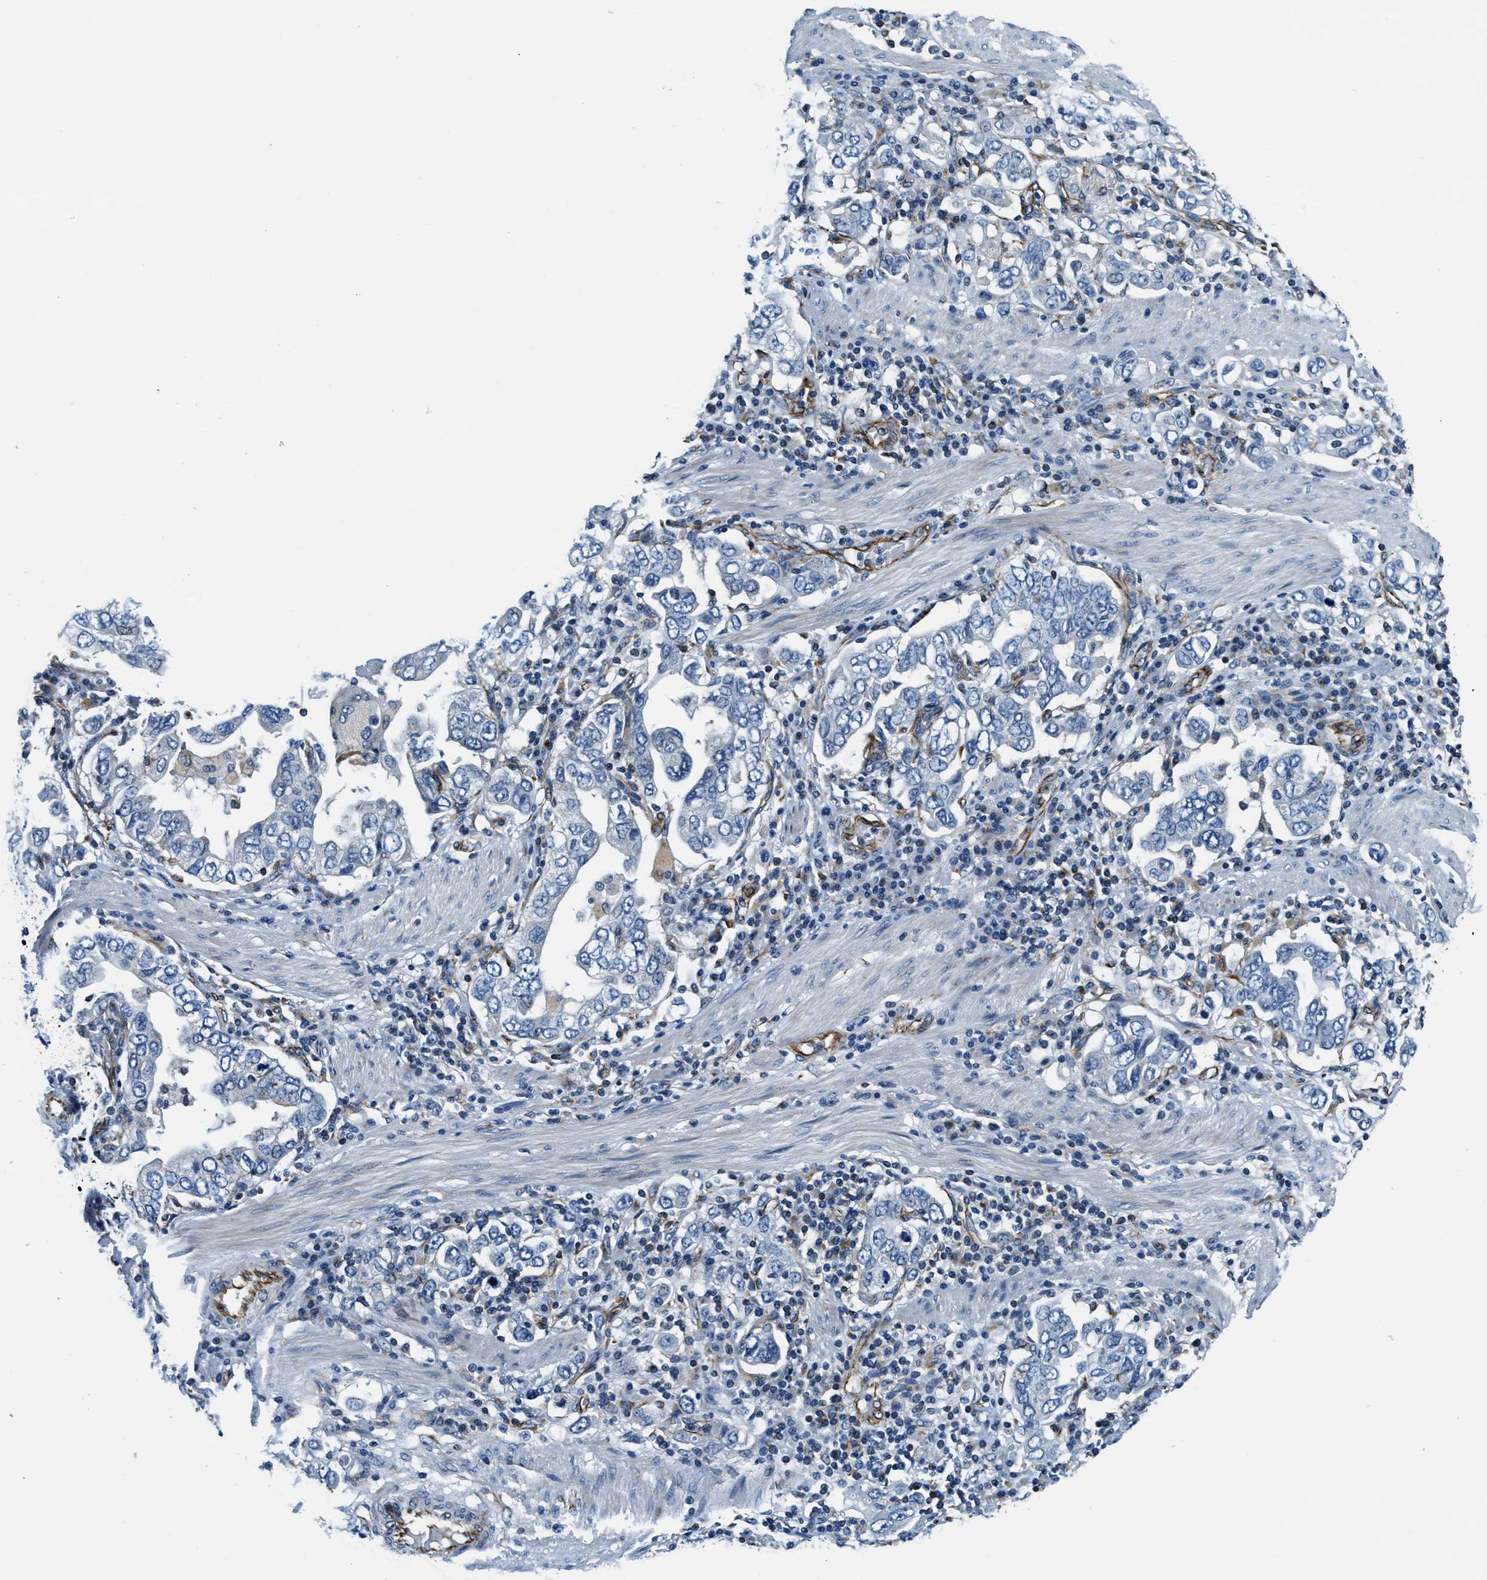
{"staining": {"intensity": "negative", "quantity": "none", "location": "none"}, "tissue": "stomach cancer", "cell_type": "Tumor cells", "image_type": "cancer", "snomed": [{"axis": "morphology", "description": "Adenocarcinoma, NOS"}, {"axis": "topography", "description": "Stomach, upper"}], "caption": "Stomach adenocarcinoma stained for a protein using IHC shows no staining tumor cells.", "gene": "GNS", "patient": {"sex": "male", "age": 62}}